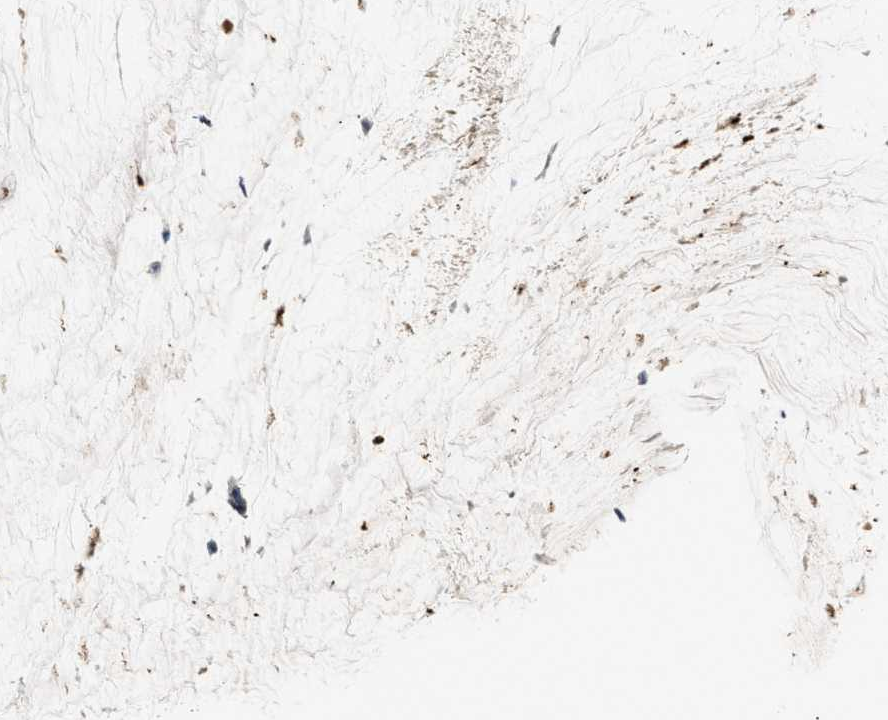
{"staining": {"intensity": "moderate", "quantity": ">75%", "location": "cytoplasmic/membranous"}, "tissue": "pancreatic cancer", "cell_type": "Tumor cells", "image_type": "cancer", "snomed": [{"axis": "morphology", "description": "Adenocarcinoma, NOS"}, {"axis": "topography", "description": "Pancreas"}], "caption": "Human pancreatic cancer (adenocarcinoma) stained for a protein (brown) shows moderate cytoplasmic/membranous positive staining in approximately >75% of tumor cells.", "gene": "KCNC2", "patient": {"sex": "male", "age": 41}}